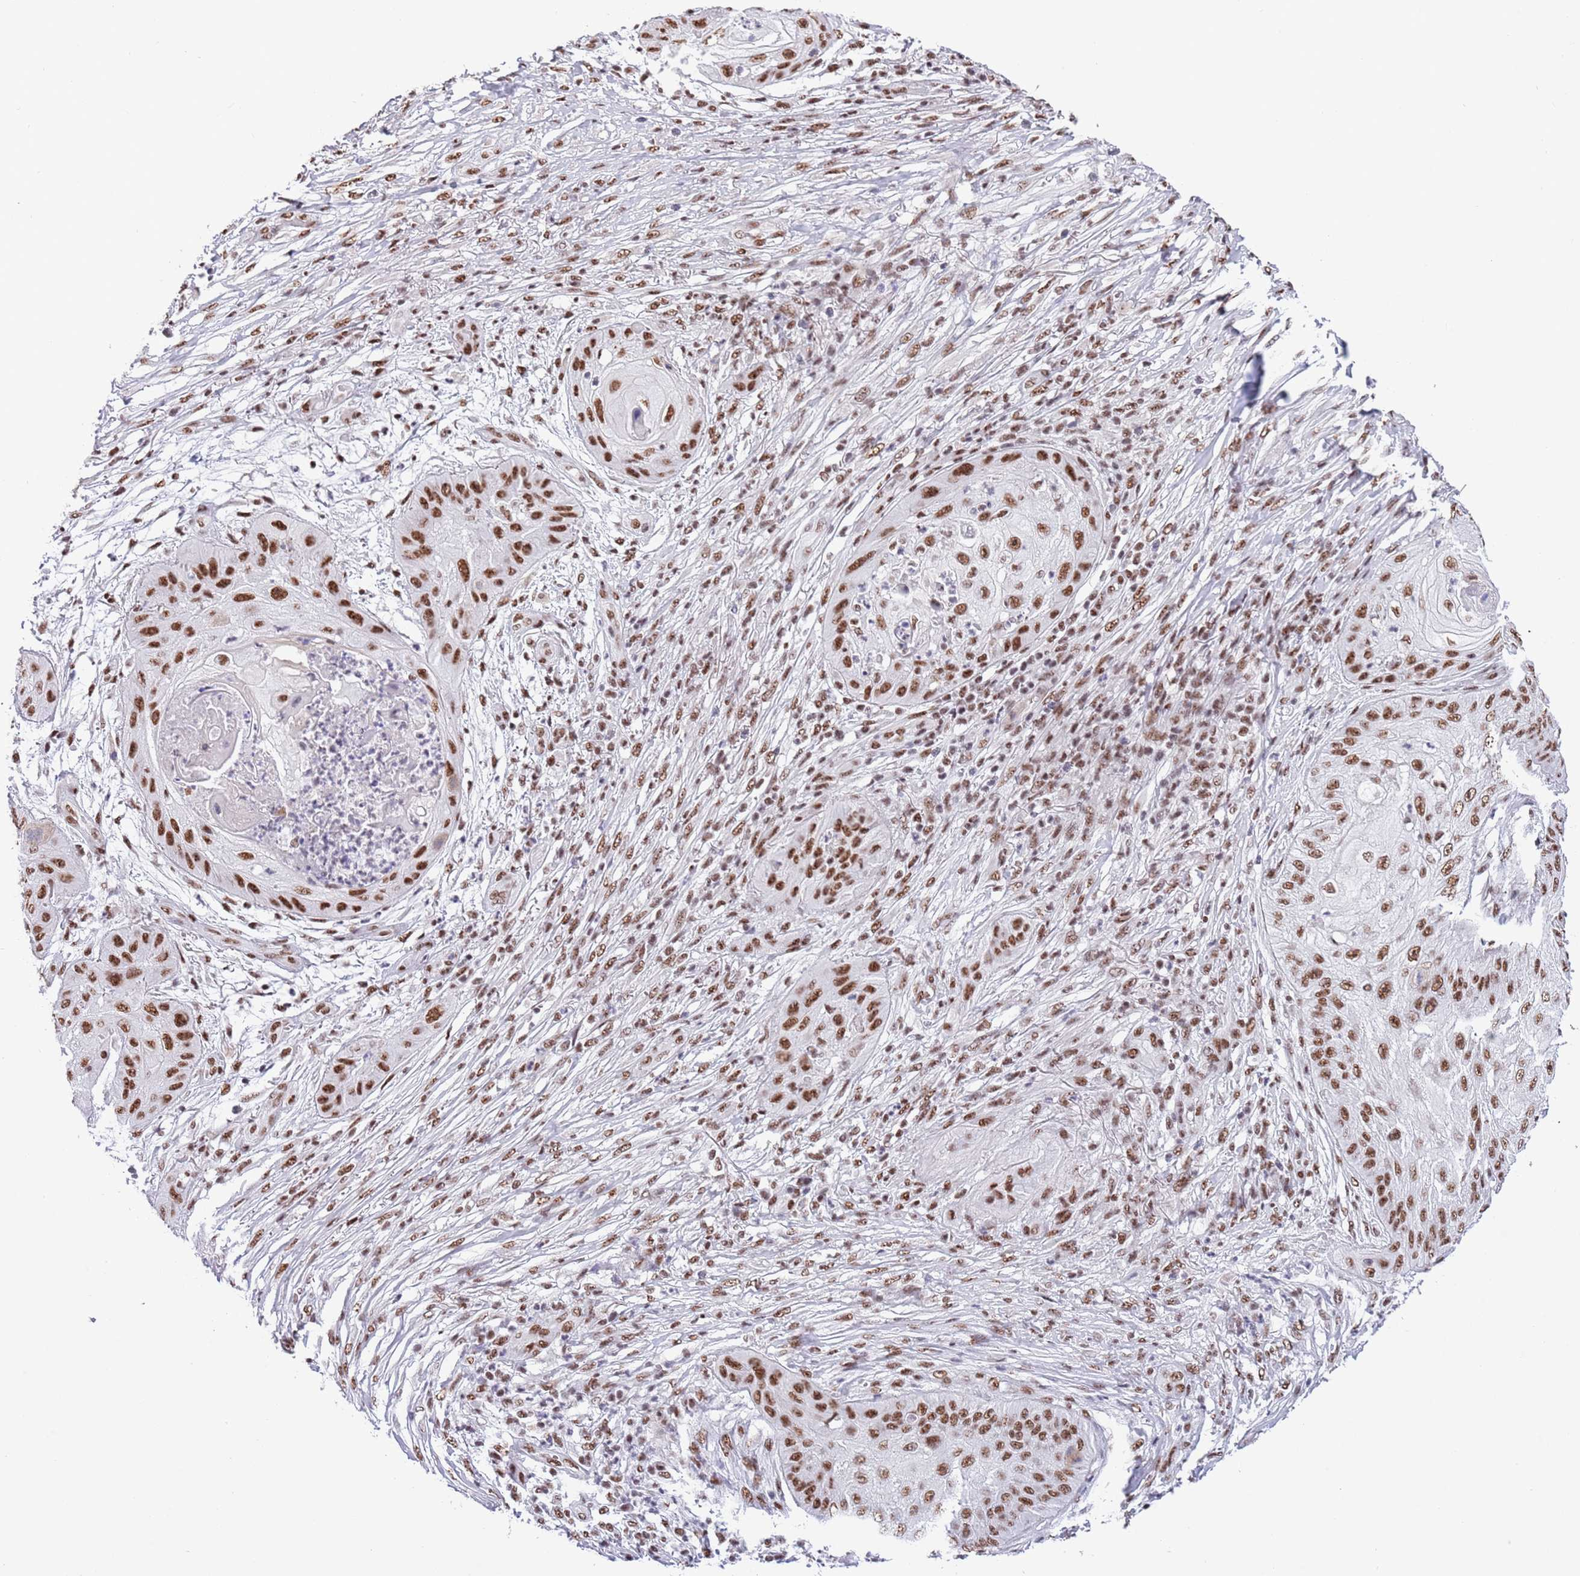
{"staining": {"intensity": "moderate", "quantity": ">75%", "location": "nuclear"}, "tissue": "skin cancer", "cell_type": "Tumor cells", "image_type": "cancer", "snomed": [{"axis": "morphology", "description": "Squamous cell carcinoma, NOS"}, {"axis": "topography", "description": "Skin"}], "caption": "This is an image of IHC staining of skin cancer, which shows moderate expression in the nuclear of tumor cells.", "gene": "SF3A2", "patient": {"sex": "male", "age": 70}}